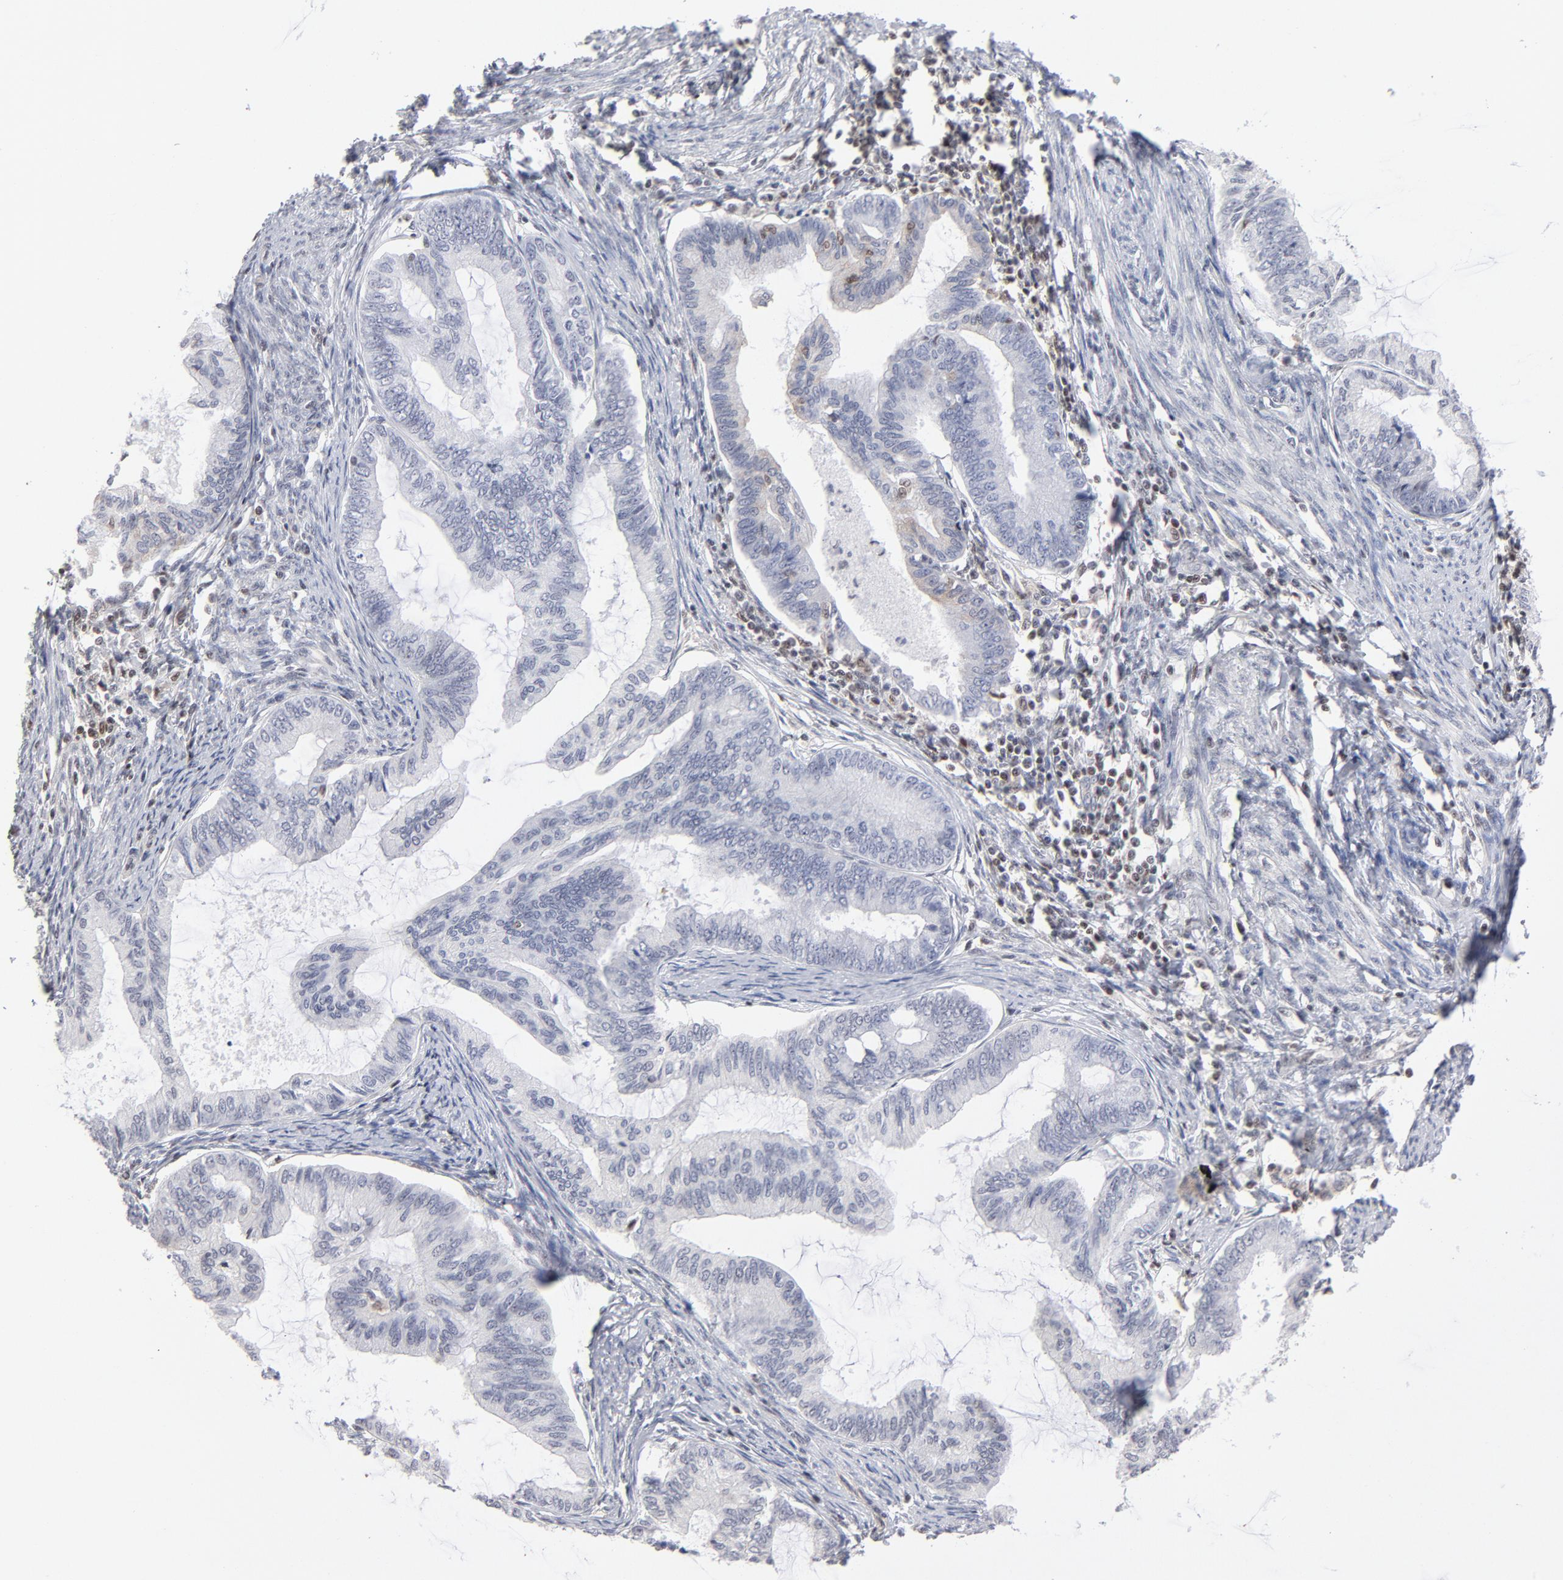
{"staining": {"intensity": "negative", "quantity": "none", "location": "none"}, "tissue": "endometrial cancer", "cell_type": "Tumor cells", "image_type": "cancer", "snomed": [{"axis": "morphology", "description": "Adenocarcinoma, NOS"}, {"axis": "topography", "description": "Endometrium"}], "caption": "Immunohistochemistry (IHC) of endometrial adenocarcinoma demonstrates no staining in tumor cells.", "gene": "MAX", "patient": {"sex": "female", "age": 86}}